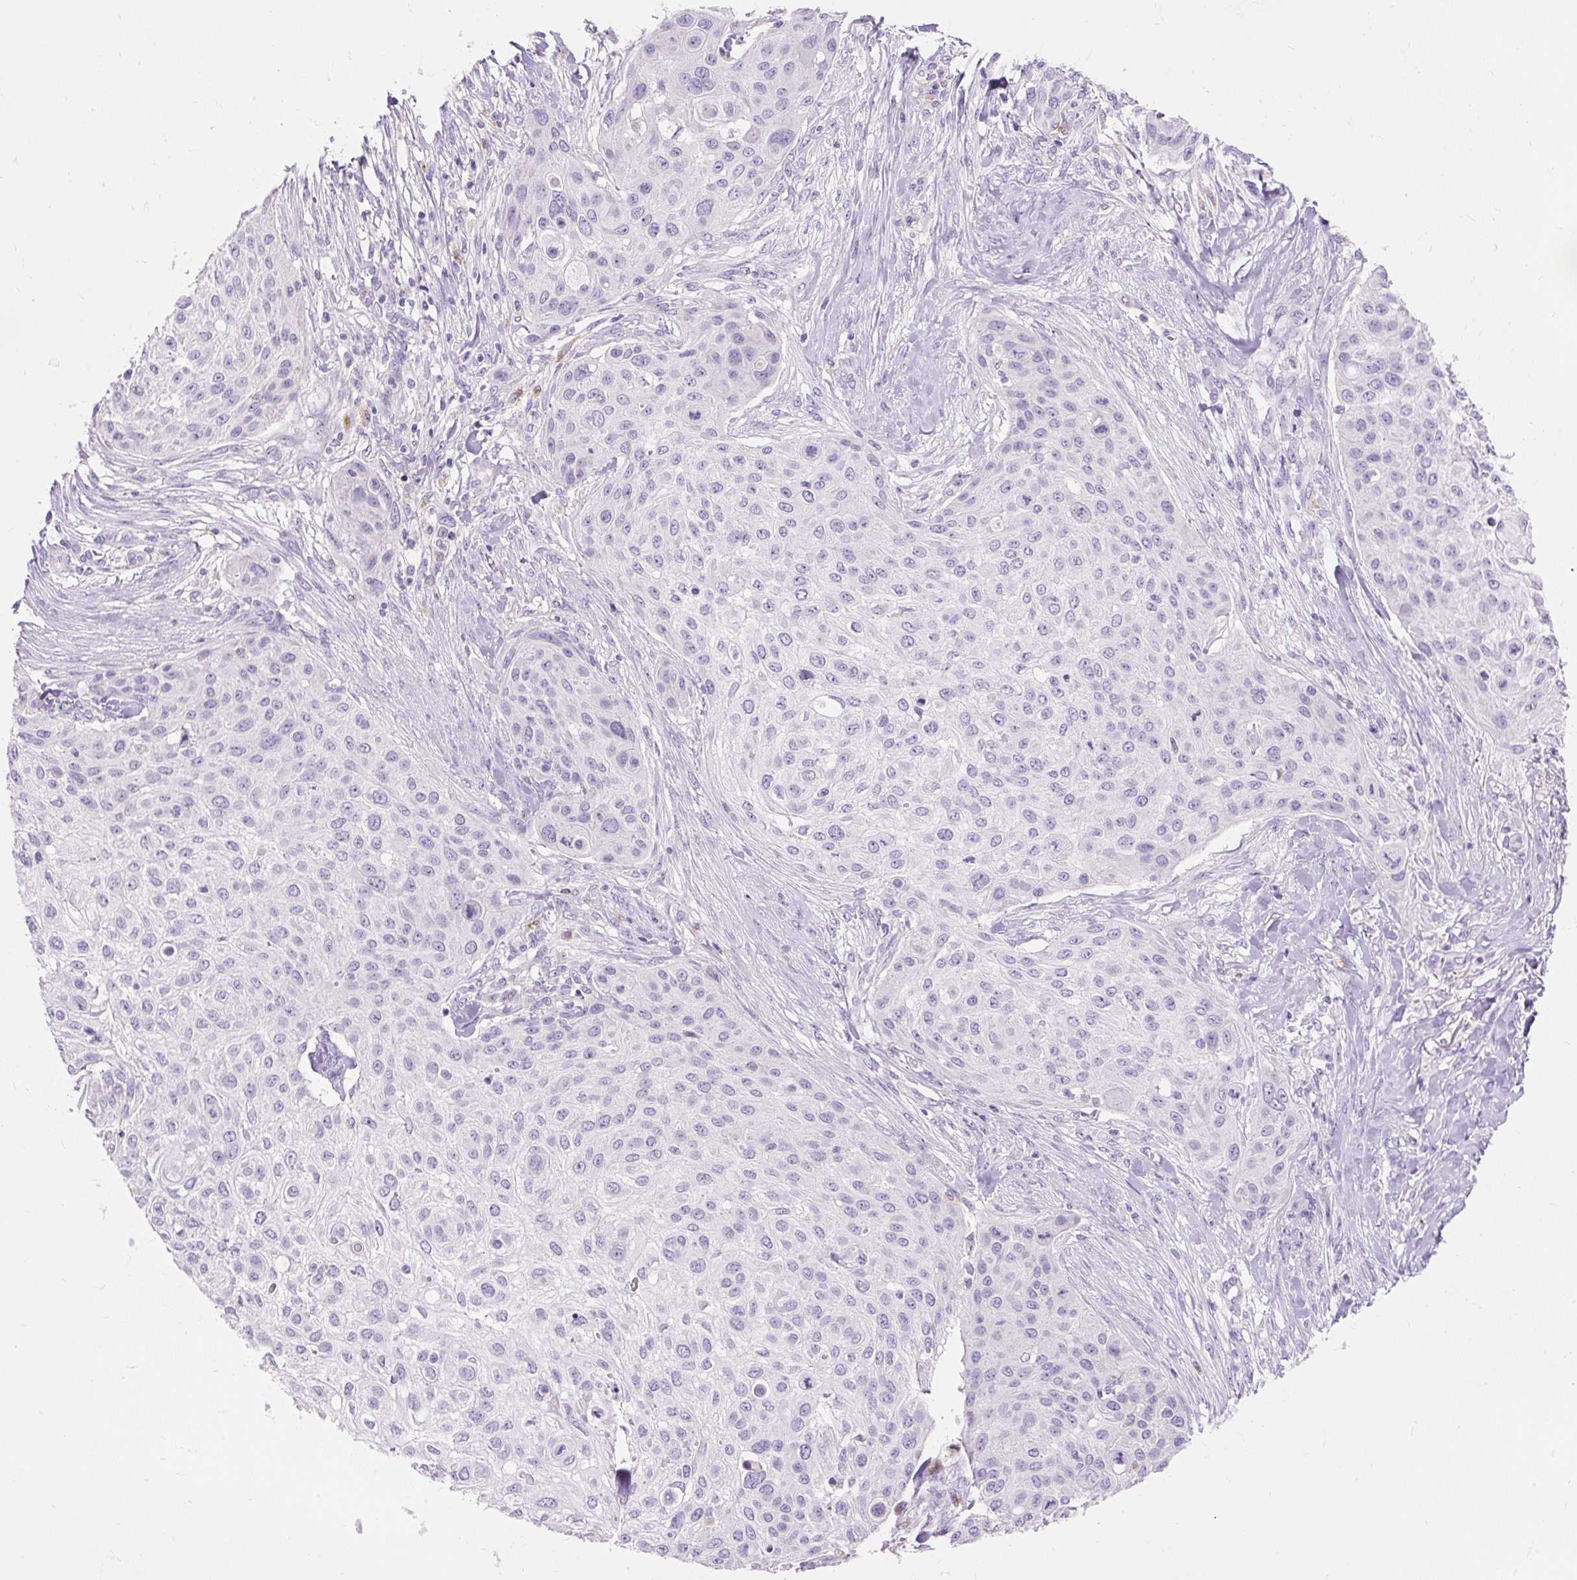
{"staining": {"intensity": "negative", "quantity": "none", "location": "none"}, "tissue": "skin cancer", "cell_type": "Tumor cells", "image_type": "cancer", "snomed": [{"axis": "morphology", "description": "Squamous cell carcinoma, NOS"}, {"axis": "topography", "description": "Skin"}], "caption": "Immunohistochemical staining of skin squamous cell carcinoma shows no significant expression in tumor cells.", "gene": "TMEM150C", "patient": {"sex": "female", "age": 87}}